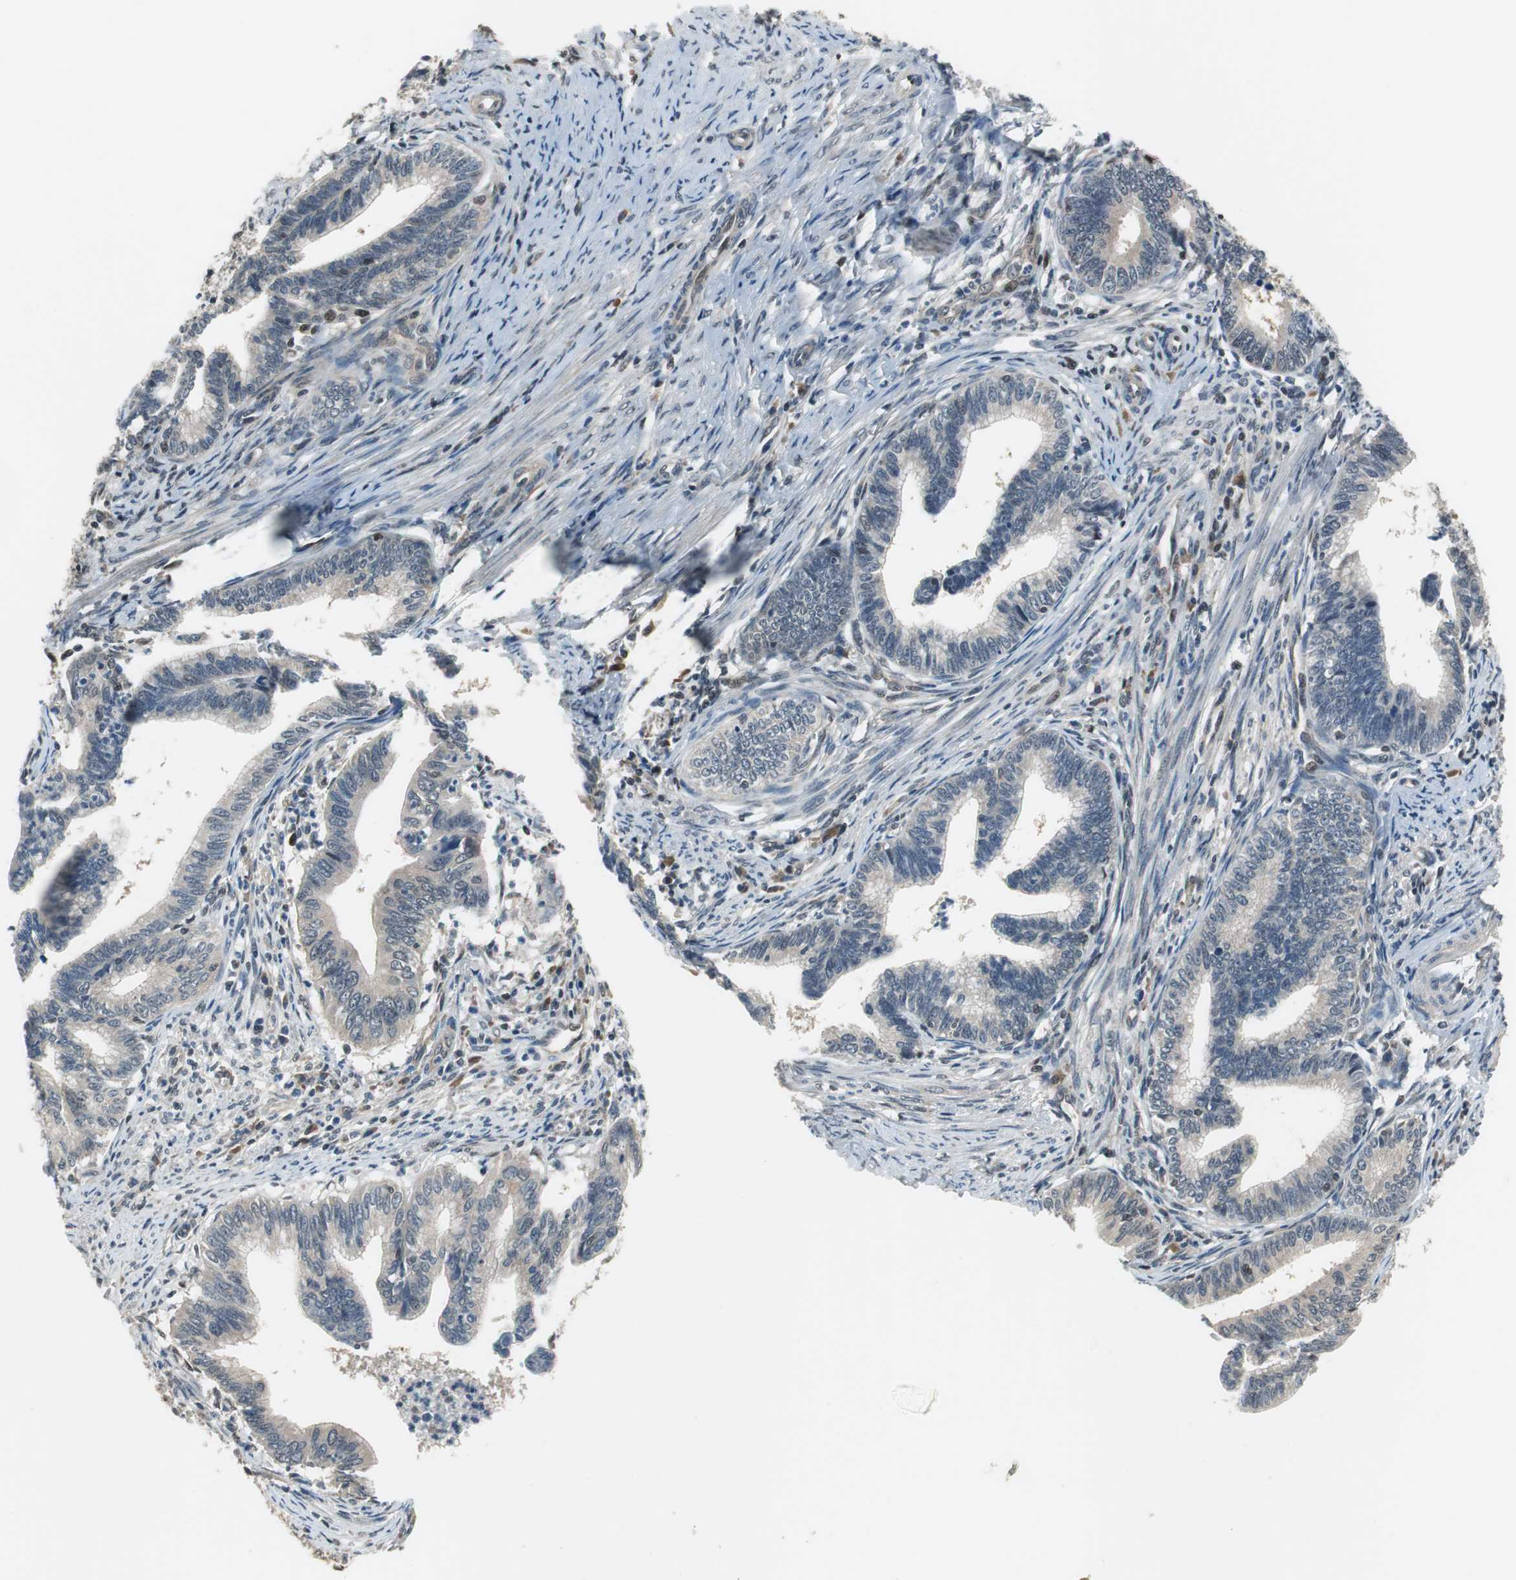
{"staining": {"intensity": "negative", "quantity": "none", "location": "none"}, "tissue": "cervical cancer", "cell_type": "Tumor cells", "image_type": "cancer", "snomed": [{"axis": "morphology", "description": "Adenocarcinoma, NOS"}, {"axis": "topography", "description": "Cervix"}], "caption": "Protein analysis of cervical cancer (adenocarcinoma) shows no significant positivity in tumor cells.", "gene": "MAFB", "patient": {"sex": "female", "age": 36}}